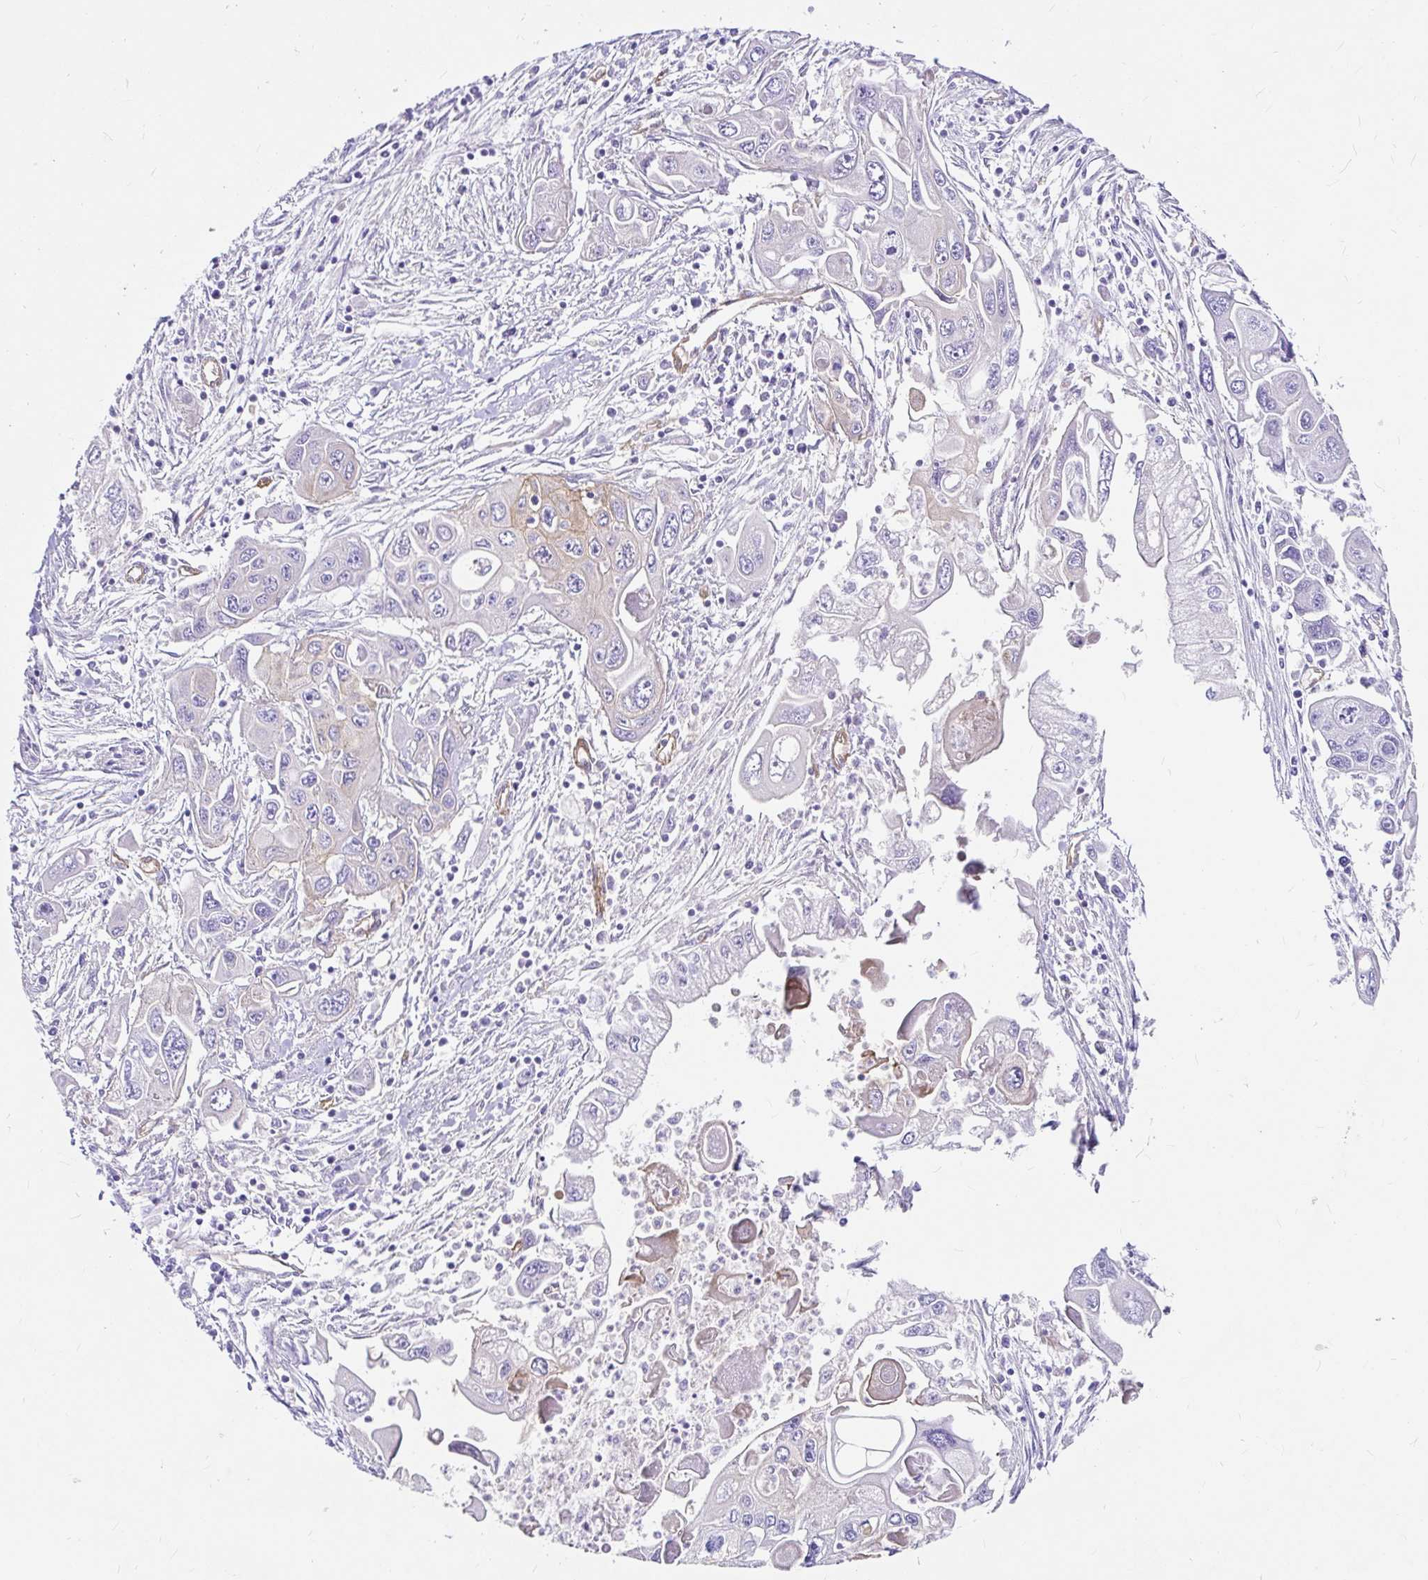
{"staining": {"intensity": "negative", "quantity": "none", "location": "none"}, "tissue": "pancreatic cancer", "cell_type": "Tumor cells", "image_type": "cancer", "snomed": [{"axis": "morphology", "description": "Adenocarcinoma, NOS"}, {"axis": "topography", "description": "Pancreas"}], "caption": "An immunohistochemistry (IHC) histopathology image of pancreatic adenocarcinoma is shown. There is no staining in tumor cells of pancreatic adenocarcinoma. (Stains: DAB (3,3'-diaminobenzidine) IHC with hematoxylin counter stain, Microscopy: brightfield microscopy at high magnification).", "gene": "MYO1B", "patient": {"sex": "male", "age": 70}}